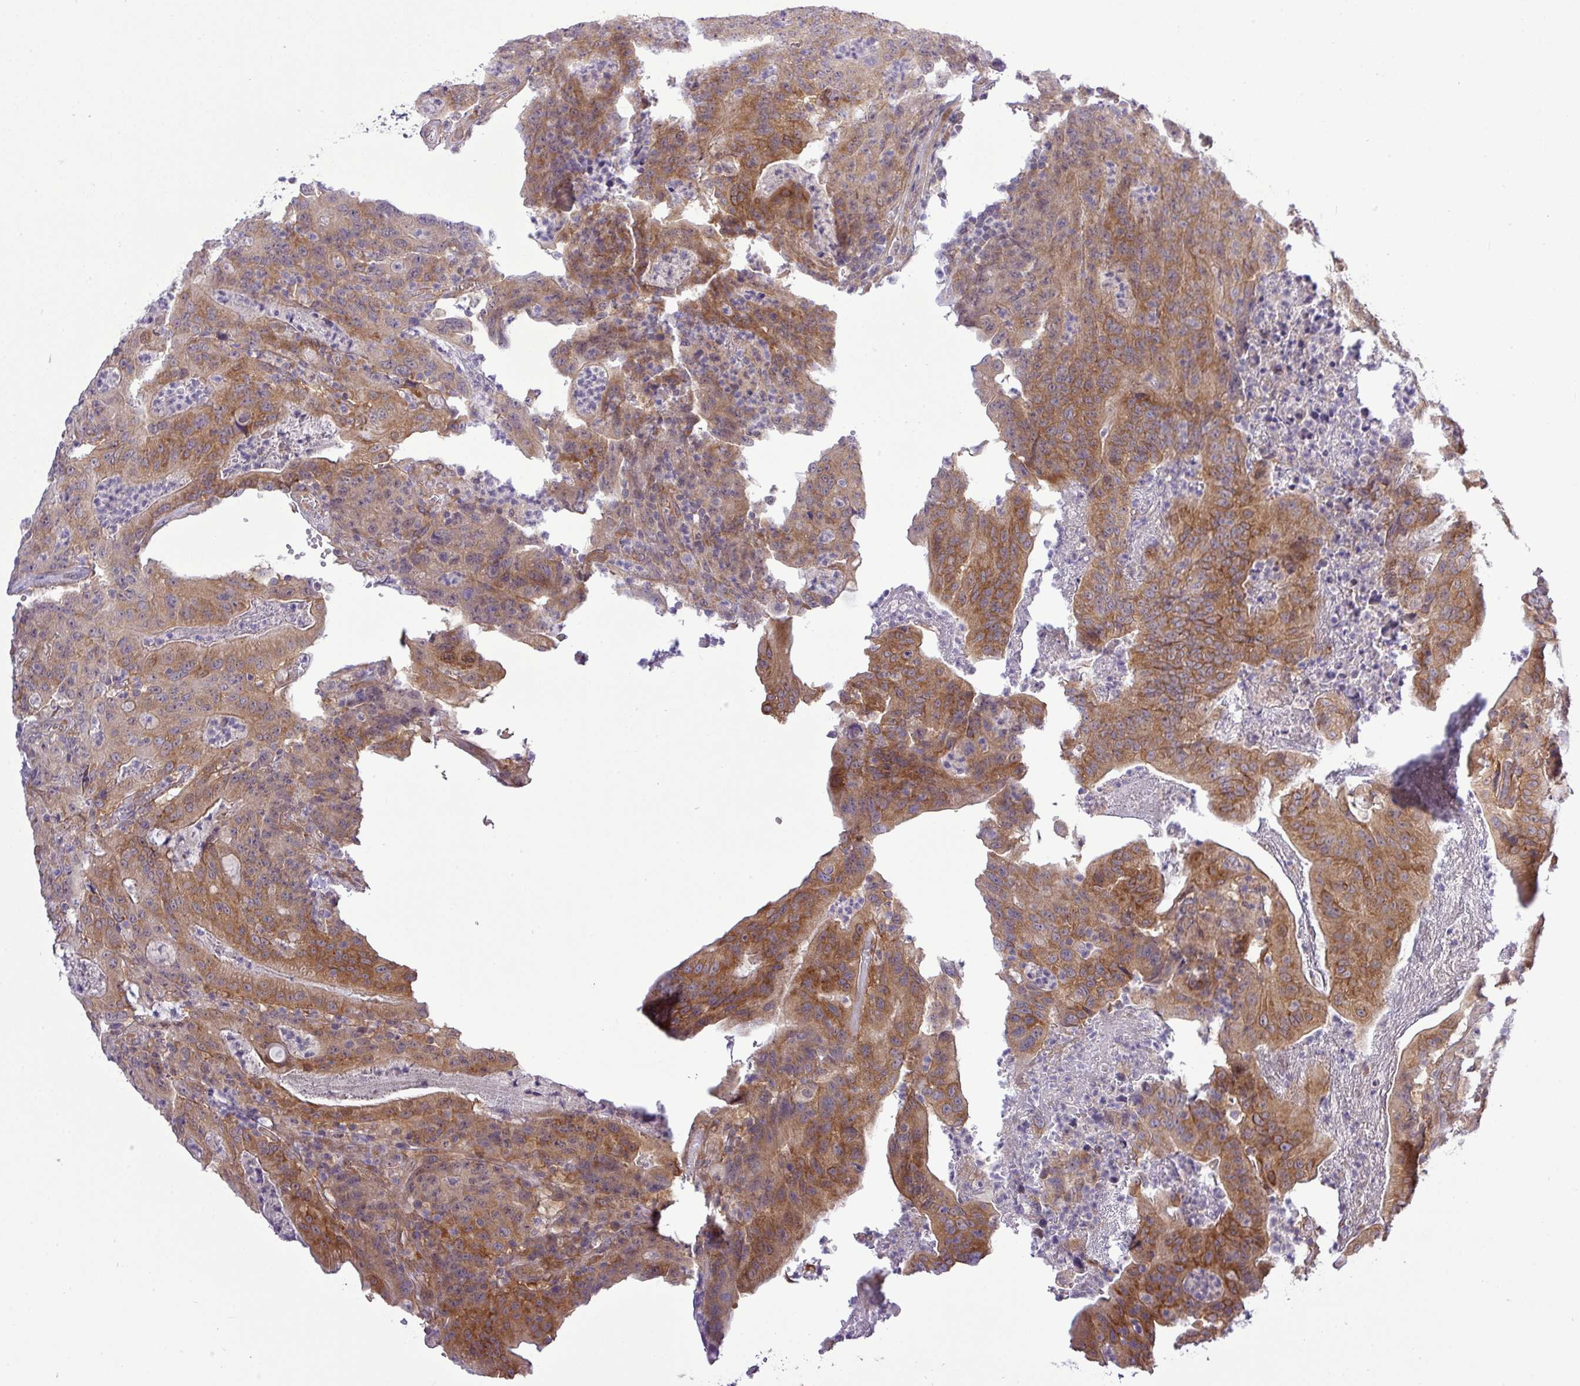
{"staining": {"intensity": "moderate", "quantity": ">75%", "location": "cytoplasmic/membranous"}, "tissue": "colorectal cancer", "cell_type": "Tumor cells", "image_type": "cancer", "snomed": [{"axis": "morphology", "description": "Adenocarcinoma, NOS"}, {"axis": "topography", "description": "Colon"}], "caption": "Adenocarcinoma (colorectal) stained for a protein (brown) shows moderate cytoplasmic/membranous positive staining in about >75% of tumor cells.", "gene": "FAM222B", "patient": {"sex": "male", "age": 83}}